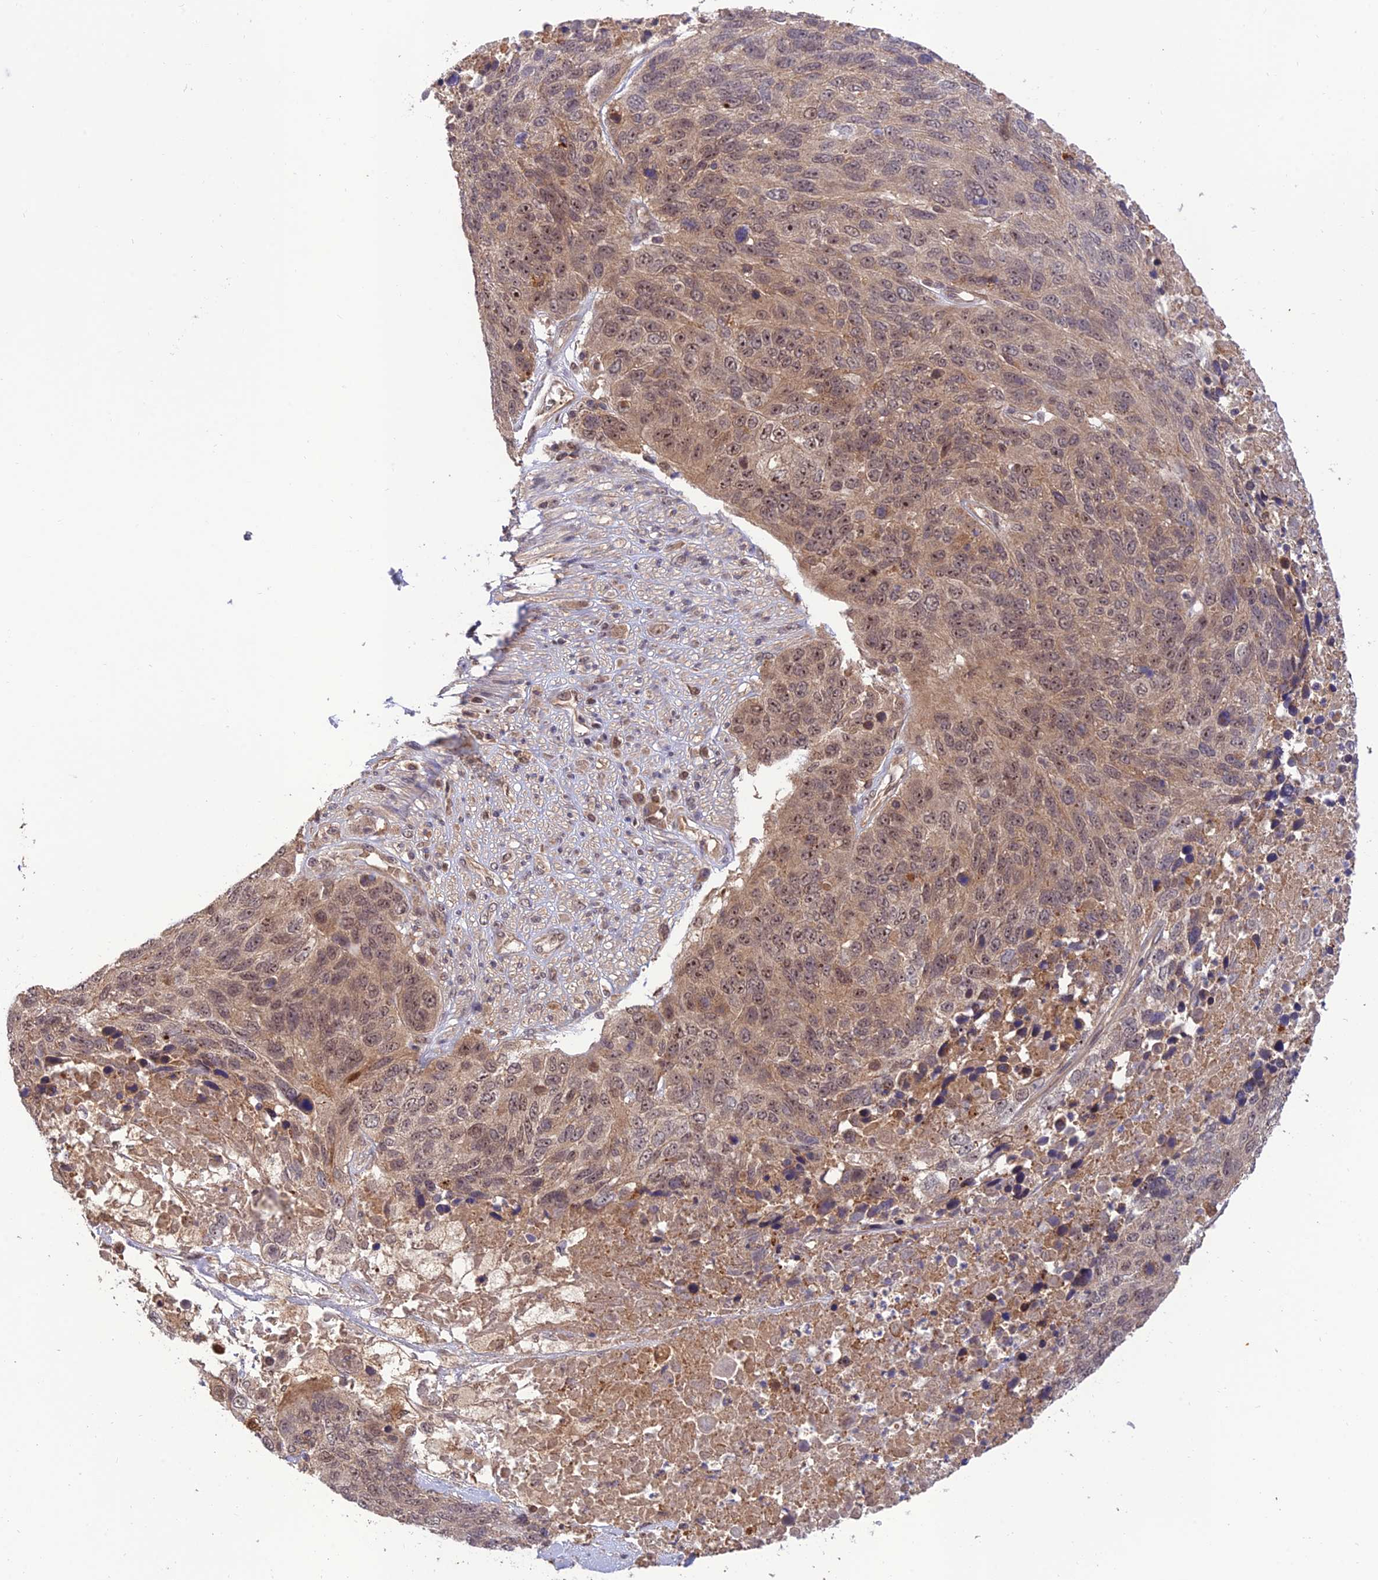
{"staining": {"intensity": "weak", "quantity": ">75%", "location": "cytoplasmic/membranous,nuclear"}, "tissue": "lung cancer", "cell_type": "Tumor cells", "image_type": "cancer", "snomed": [{"axis": "morphology", "description": "Normal tissue, NOS"}, {"axis": "morphology", "description": "Squamous cell carcinoma, NOS"}, {"axis": "topography", "description": "Lymph node"}, {"axis": "topography", "description": "Lung"}], "caption": "Squamous cell carcinoma (lung) stained with immunohistochemistry demonstrates weak cytoplasmic/membranous and nuclear expression in approximately >75% of tumor cells.", "gene": "REV1", "patient": {"sex": "male", "age": 66}}